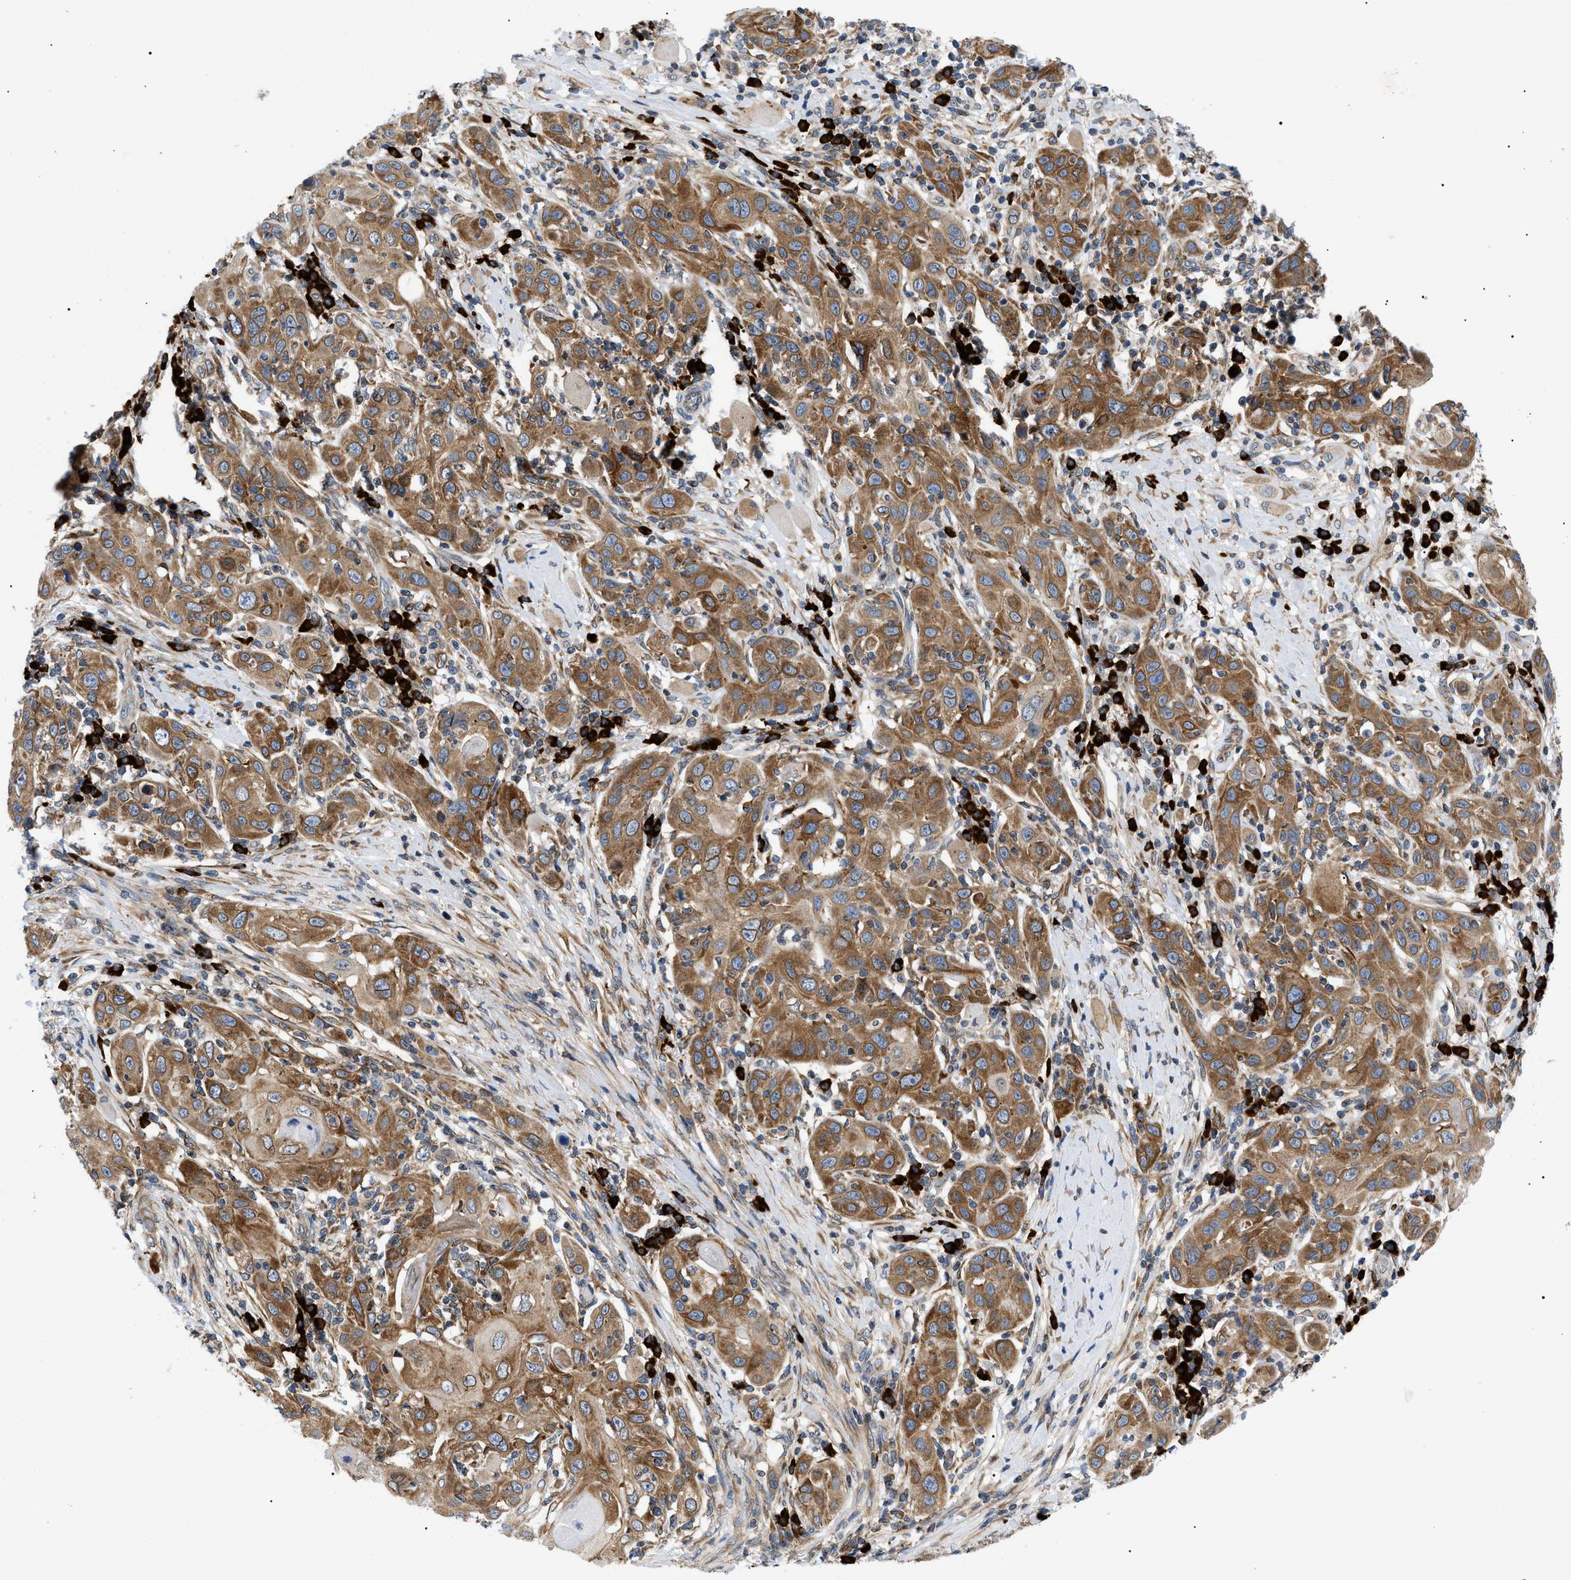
{"staining": {"intensity": "moderate", "quantity": ">75%", "location": "cytoplasmic/membranous"}, "tissue": "skin cancer", "cell_type": "Tumor cells", "image_type": "cancer", "snomed": [{"axis": "morphology", "description": "Squamous cell carcinoma, NOS"}, {"axis": "topography", "description": "Skin"}], "caption": "This is an image of immunohistochemistry (IHC) staining of skin cancer, which shows moderate staining in the cytoplasmic/membranous of tumor cells.", "gene": "DERL1", "patient": {"sex": "female", "age": 88}}